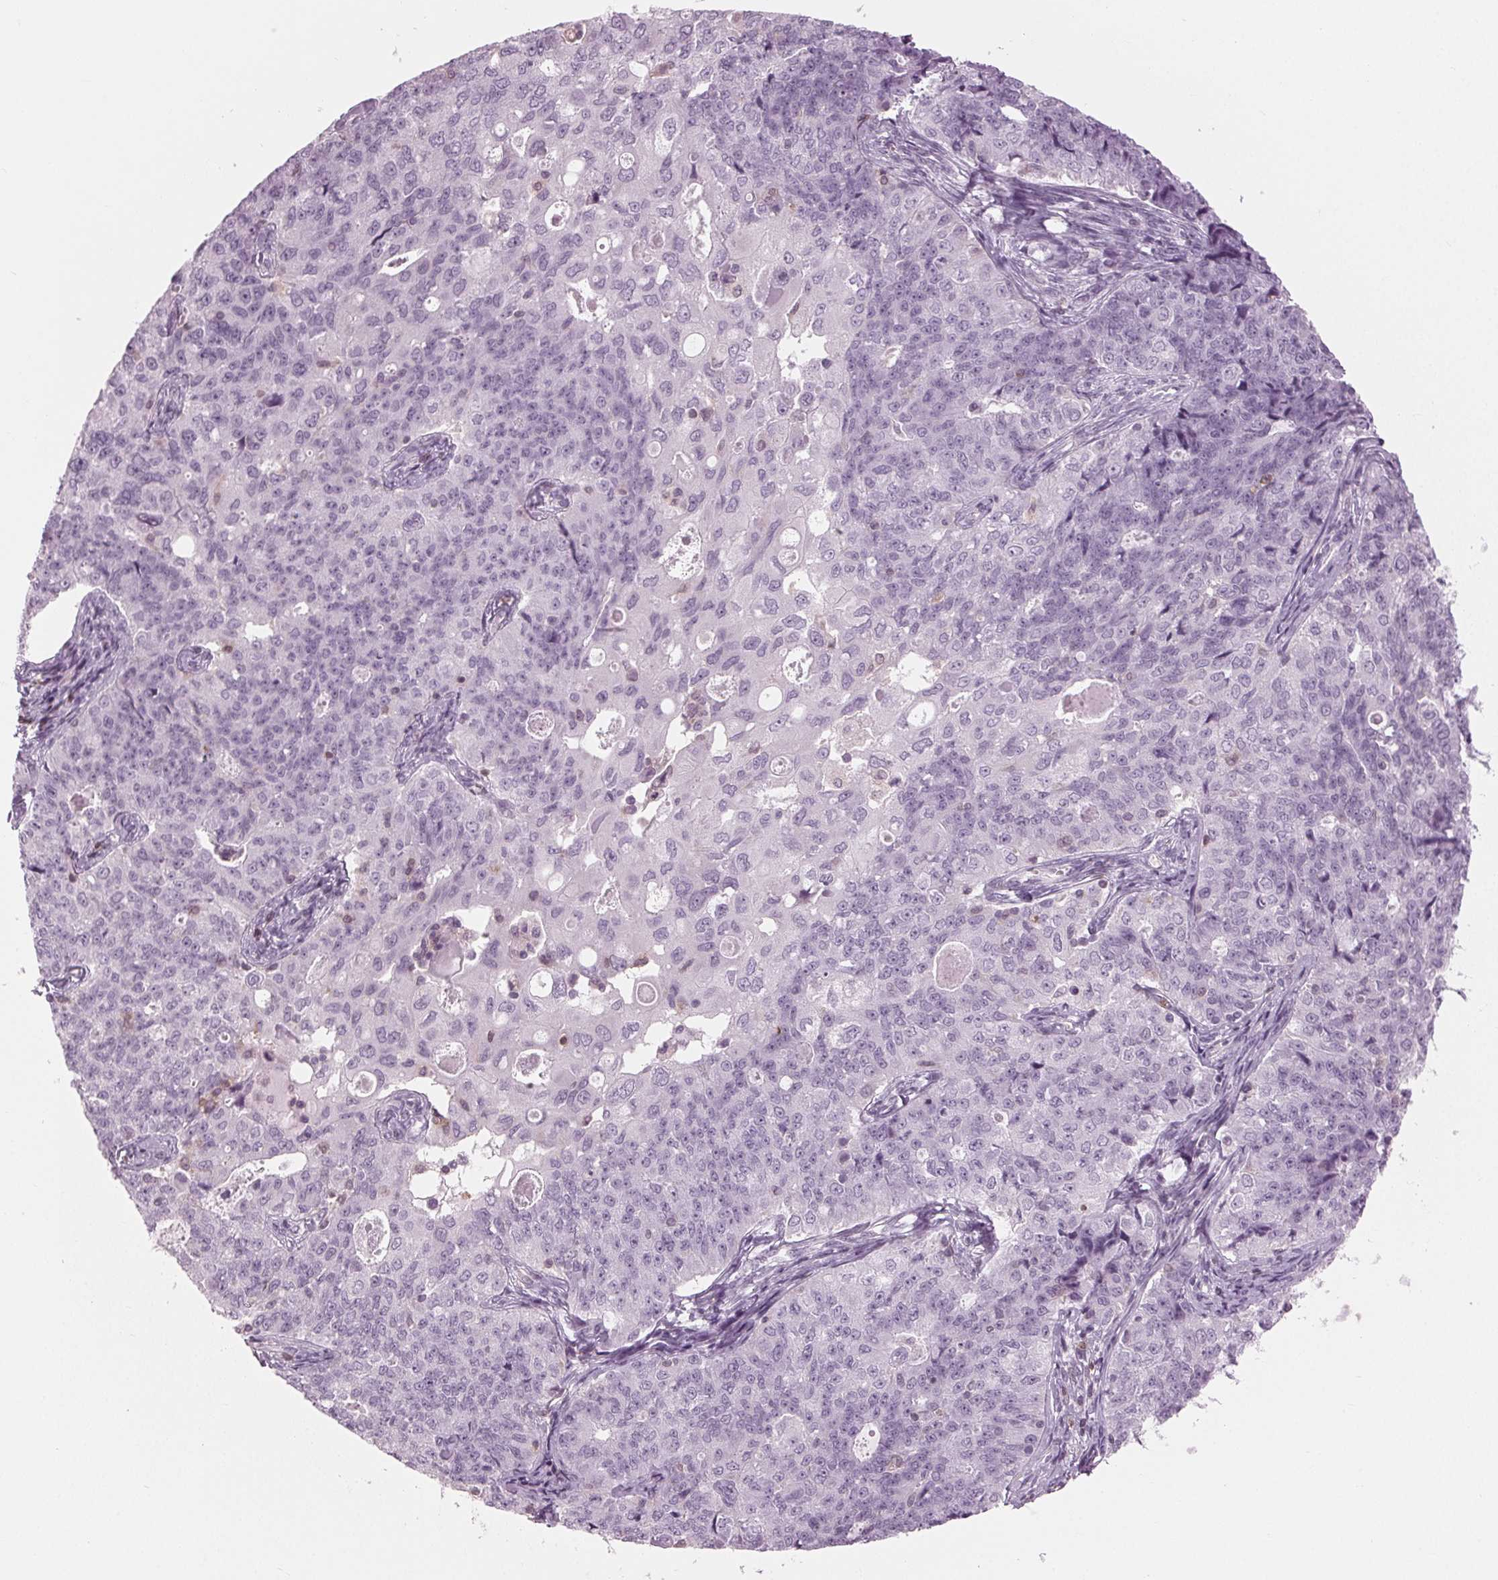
{"staining": {"intensity": "negative", "quantity": "none", "location": "none"}, "tissue": "endometrial cancer", "cell_type": "Tumor cells", "image_type": "cancer", "snomed": [{"axis": "morphology", "description": "Adenocarcinoma, NOS"}, {"axis": "topography", "description": "Endometrium"}], "caption": "This is an immunohistochemistry photomicrograph of endometrial cancer. There is no expression in tumor cells.", "gene": "BTLA", "patient": {"sex": "female", "age": 43}}